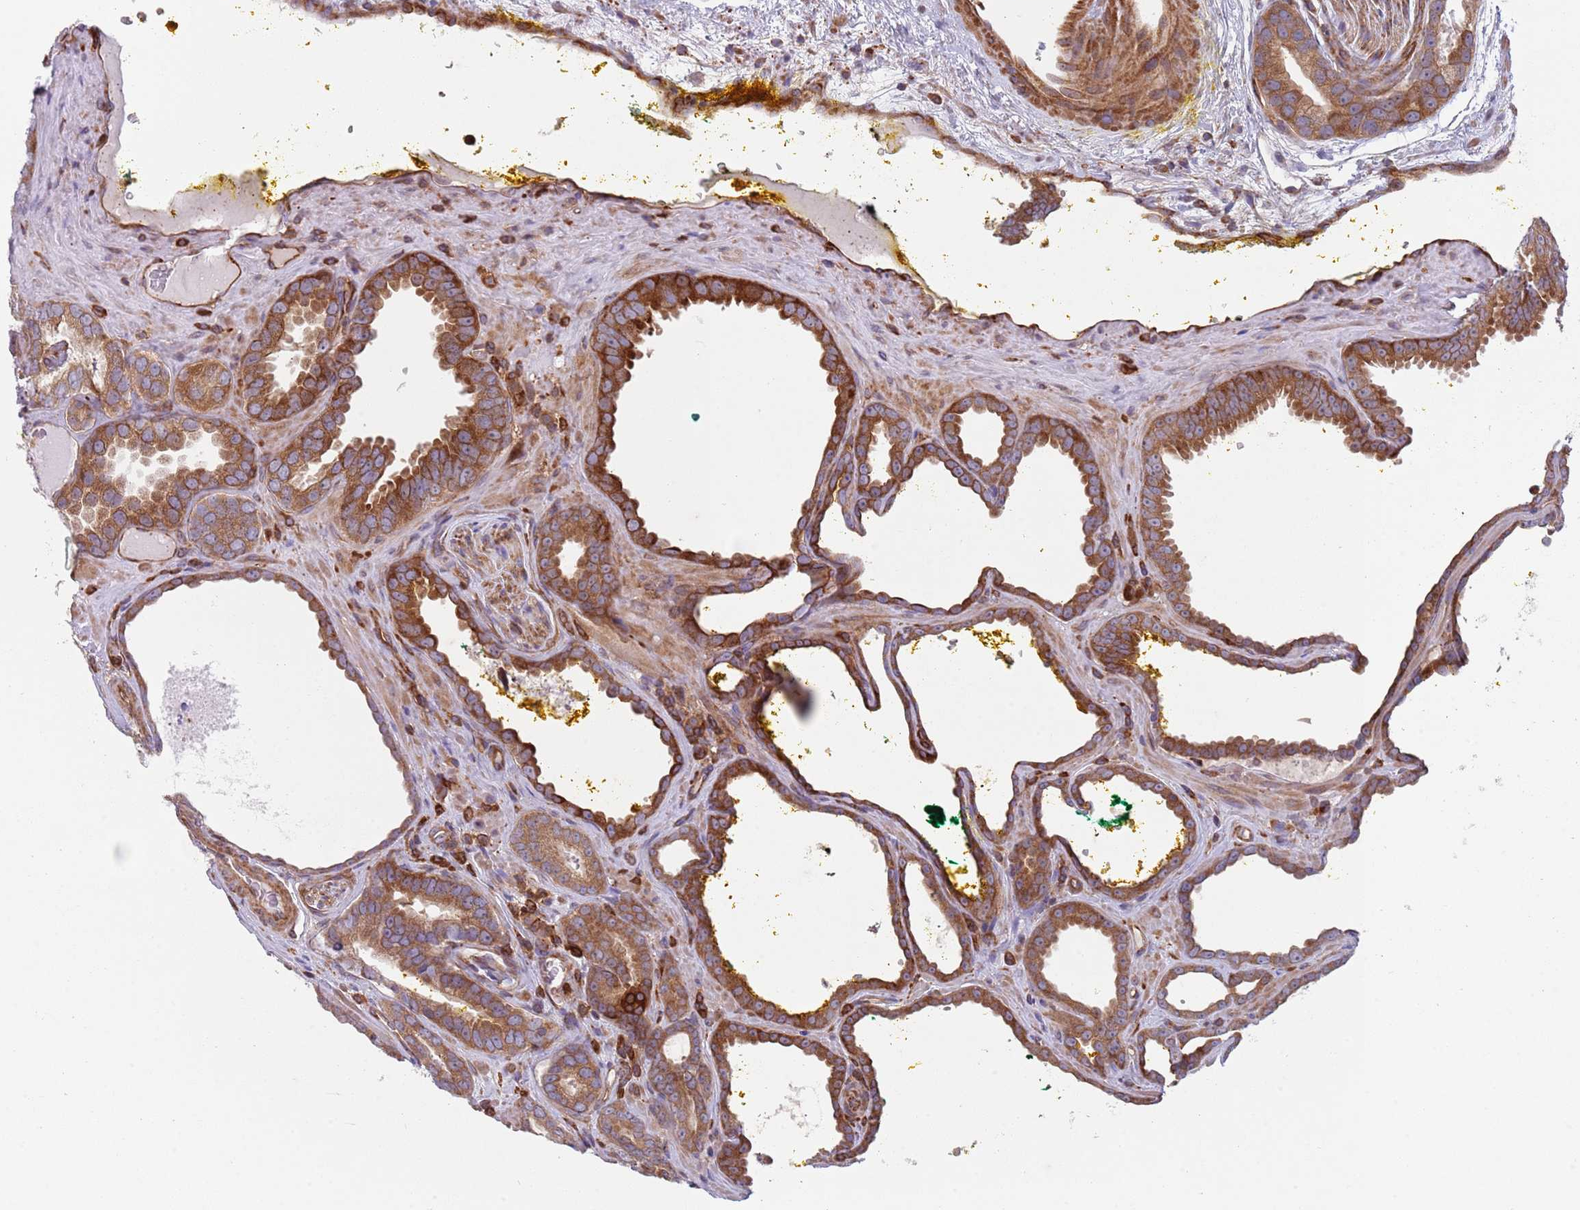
{"staining": {"intensity": "moderate", "quantity": ">75%", "location": "cytoplasmic/membranous"}, "tissue": "prostate cancer", "cell_type": "Tumor cells", "image_type": "cancer", "snomed": [{"axis": "morphology", "description": "Adenocarcinoma, High grade"}, {"axis": "topography", "description": "Prostate"}], "caption": "DAB immunohistochemical staining of human prostate high-grade adenocarcinoma shows moderate cytoplasmic/membranous protein positivity in approximately >75% of tumor cells.", "gene": "ZMYM5", "patient": {"sex": "male", "age": 72}}